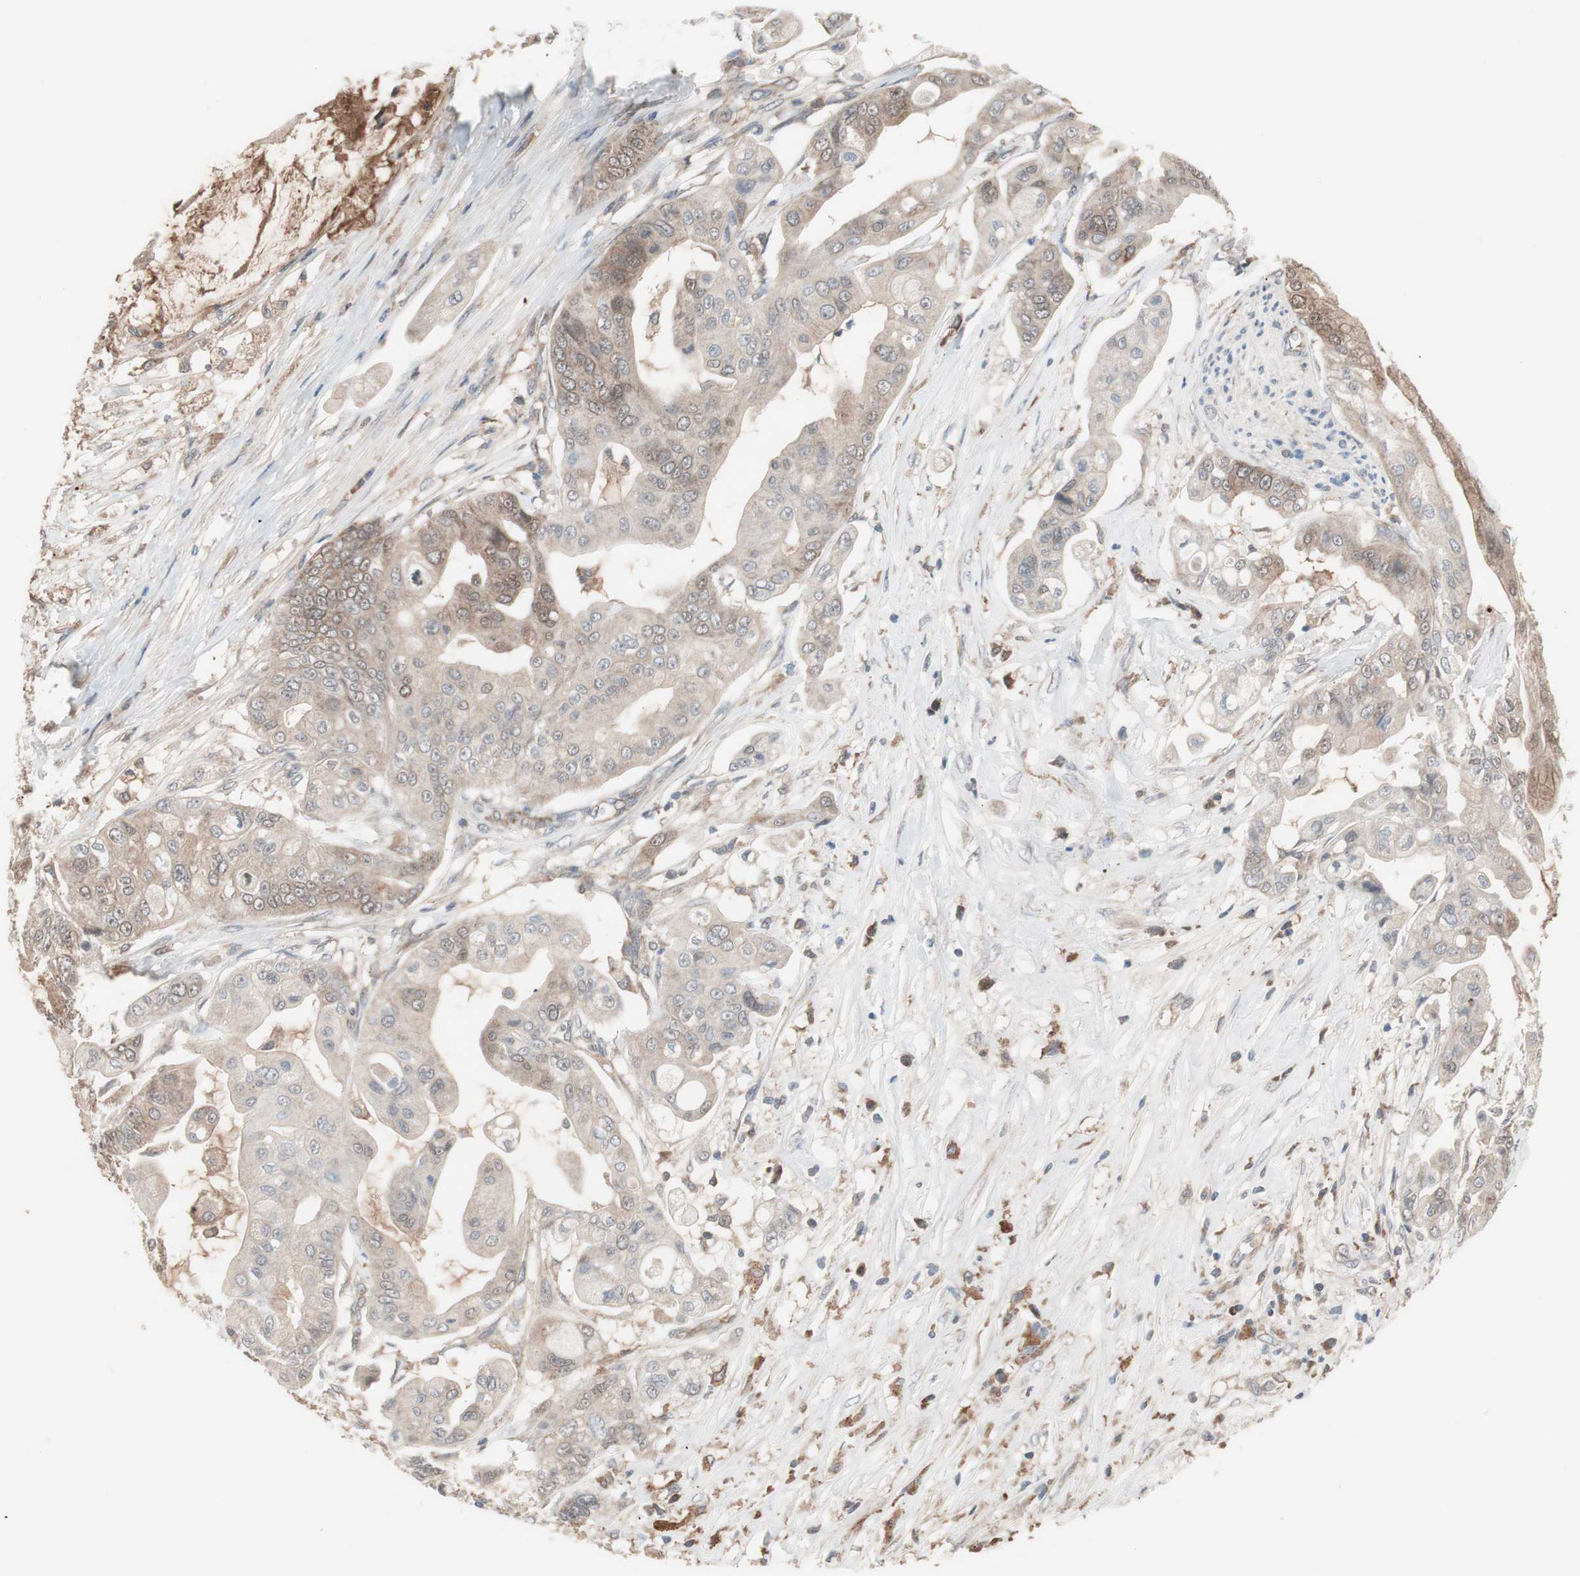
{"staining": {"intensity": "moderate", "quantity": ">75%", "location": "cytoplasmic/membranous"}, "tissue": "pancreatic cancer", "cell_type": "Tumor cells", "image_type": "cancer", "snomed": [{"axis": "morphology", "description": "Adenocarcinoma, NOS"}, {"axis": "topography", "description": "Pancreas"}], "caption": "Brown immunohistochemical staining in human adenocarcinoma (pancreatic) displays moderate cytoplasmic/membranous staining in about >75% of tumor cells.", "gene": "HMBS", "patient": {"sex": "female", "age": 75}}